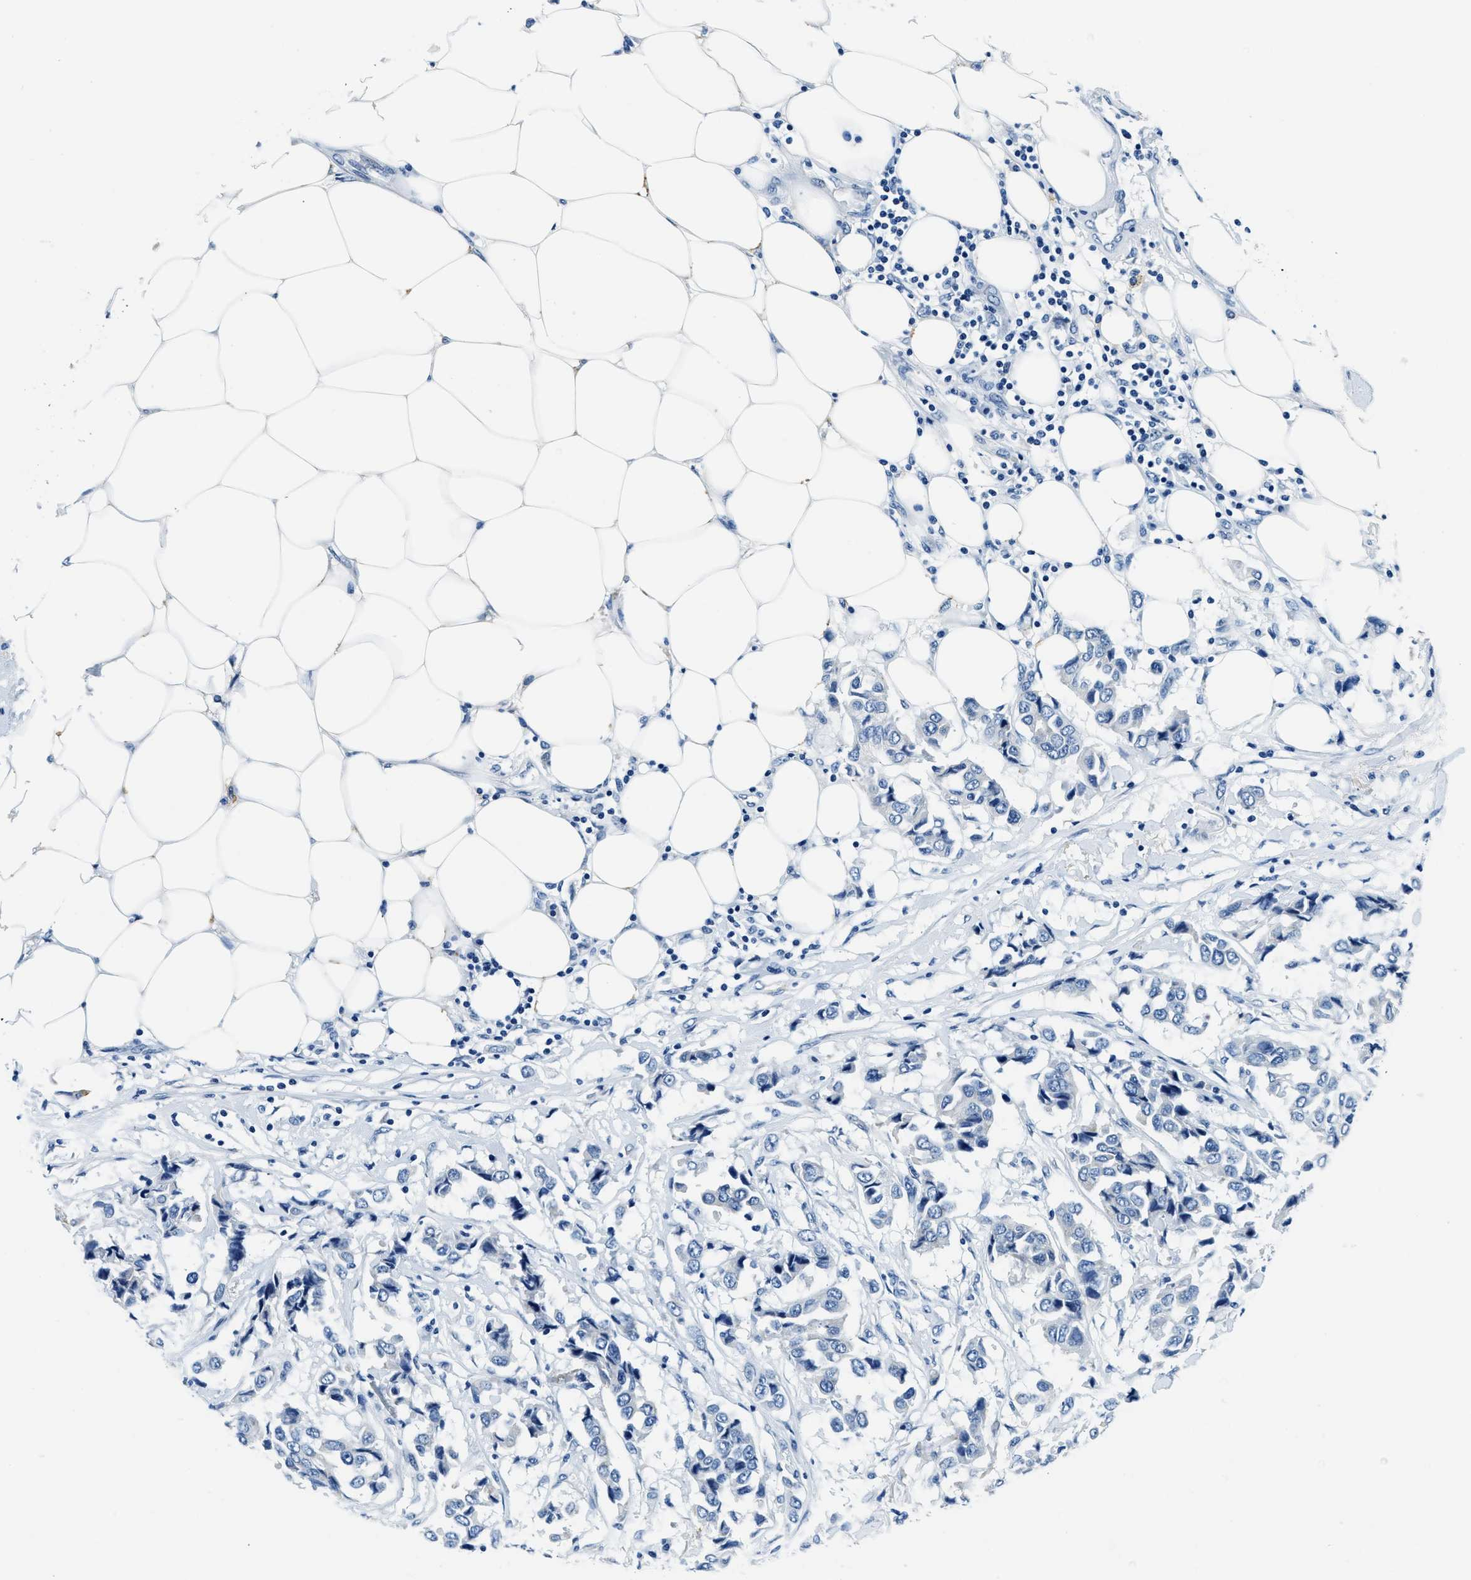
{"staining": {"intensity": "negative", "quantity": "none", "location": "none"}, "tissue": "breast cancer", "cell_type": "Tumor cells", "image_type": "cancer", "snomed": [{"axis": "morphology", "description": "Duct carcinoma"}, {"axis": "topography", "description": "Breast"}], "caption": "An image of infiltrating ductal carcinoma (breast) stained for a protein displays no brown staining in tumor cells. Nuclei are stained in blue.", "gene": "UBAC2", "patient": {"sex": "female", "age": 80}}